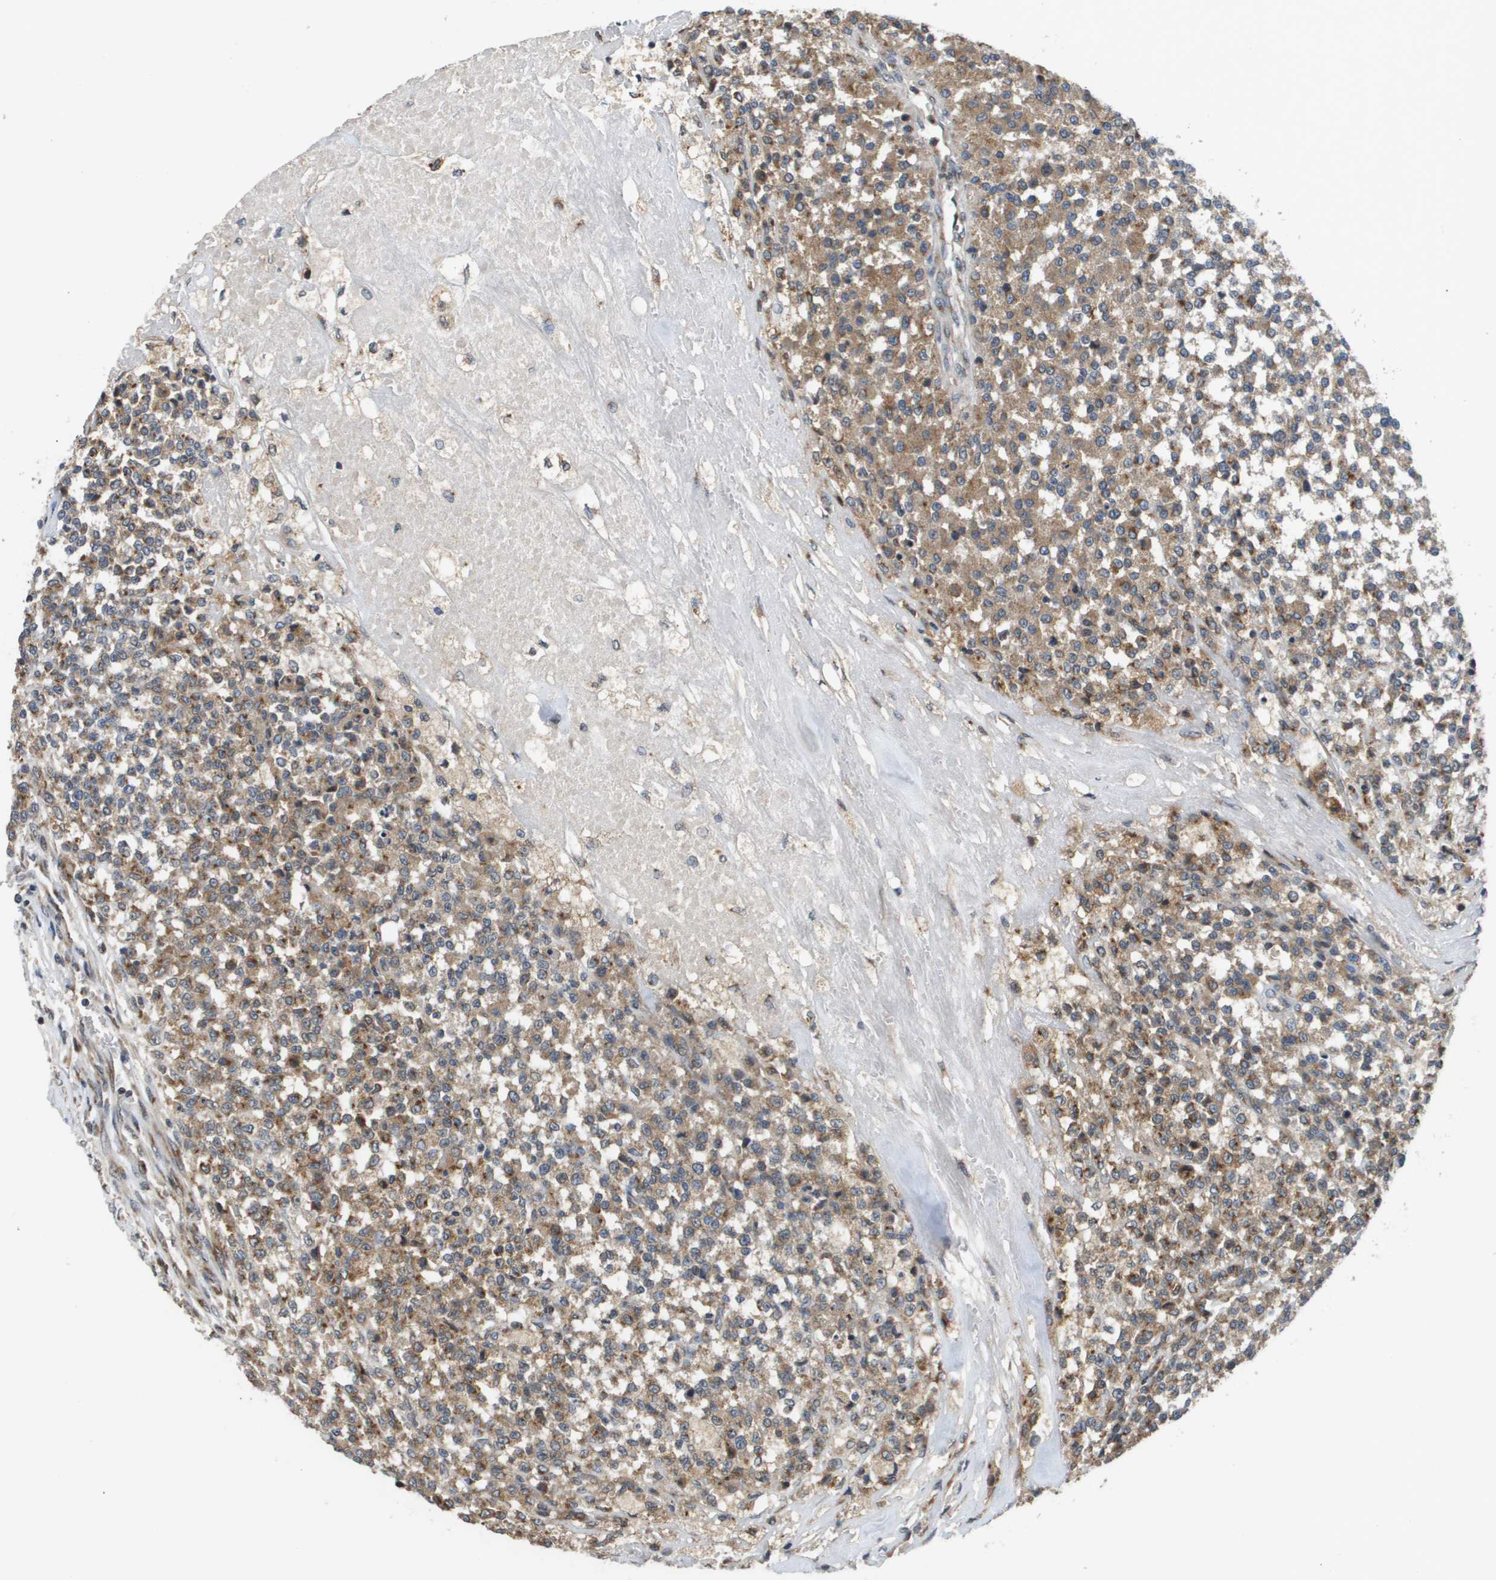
{"staining": {"intensity": "moderate", "quantity": ">75%", "location": "cytoplasmic/membranous"}, "tissue": "testis cancer", "cell_type": "Tumor cells", "image_type": "cancer", "snomed": [{"axis": "morphology", "description": "Seminoma, NOS"}, {"axis": "topography", "description": "Testis"}], "caption": "A brown stain highlights moderate cytoplasmic/membranous positivity of a protein in testis cancer (seminoma) tumor cells.", "gene": "PCK1", "patient": {"sex": "male", "age": 59}}